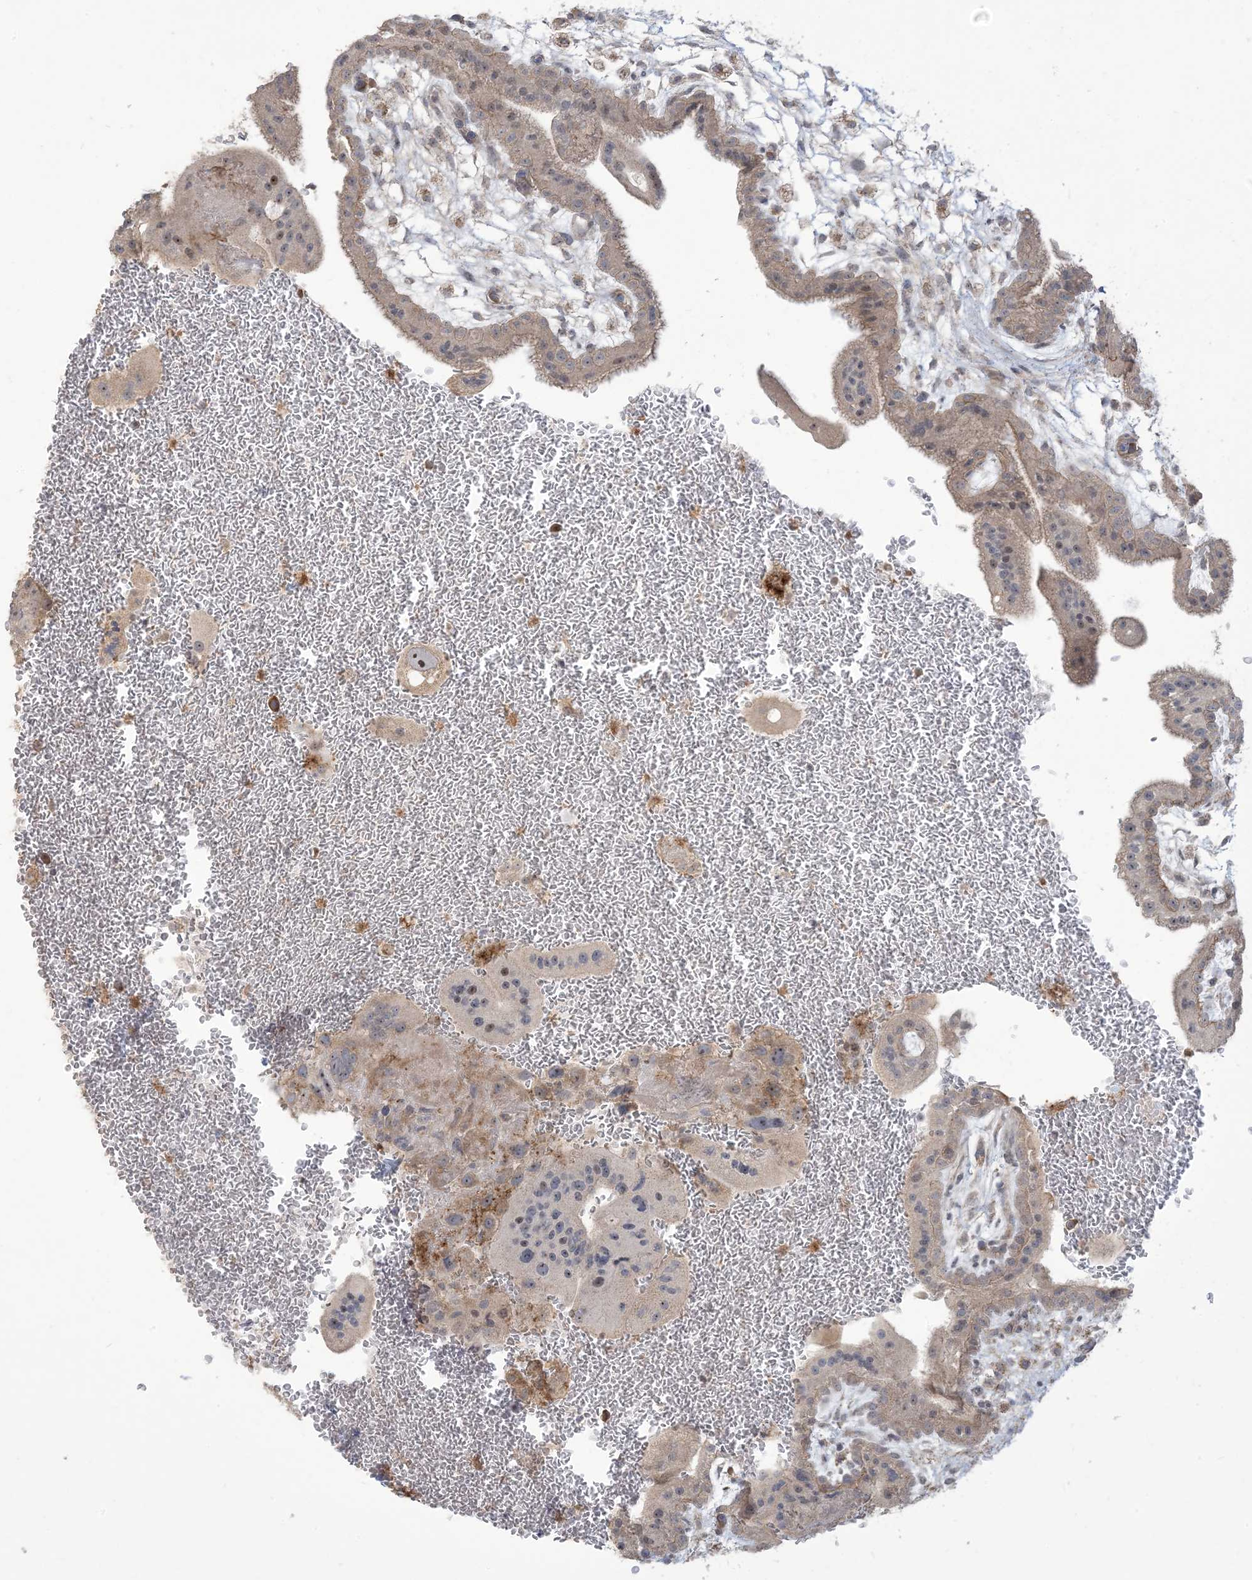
{"staining": {"intensity": "weak", "quantity": "<25%", "location": "cytoplasmic/membranous"}, "tissue": "placenta", "cell_type": "Trophoblastic cells", "image_type": "normal", "snomed": [{"axis": "morphology", "description": "Normal tissue, NOS"}, {"axis": "topography", "description": "Placenta"}], "caption": "The histopathology image demonstrates no significant staining in trophoblastic cells of placenta.", "gene": "KLHL18", "patient": {"sex": "female", "age": 35}}